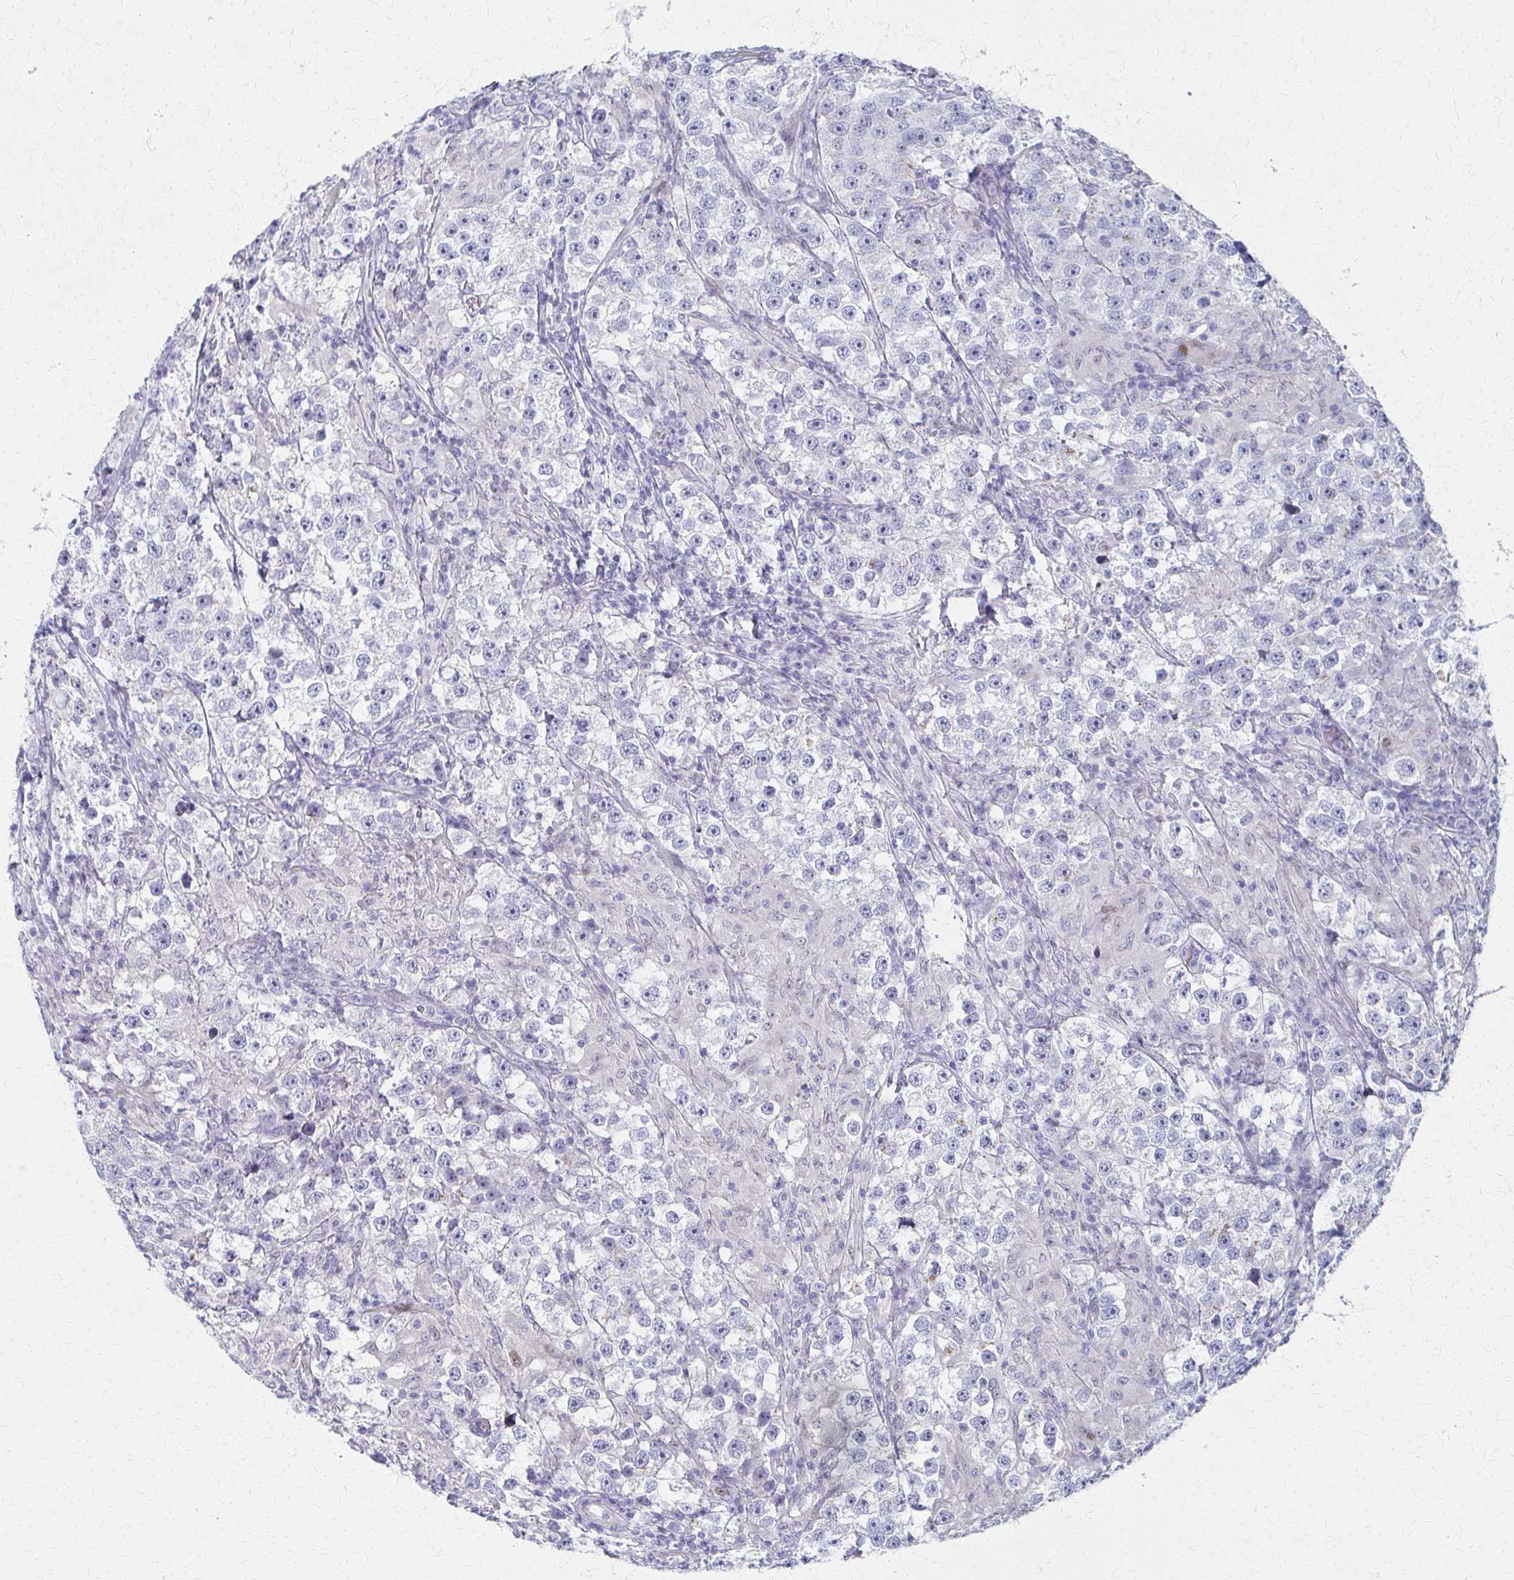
{"staining": {"intensity": "negative", "quantity": "none", "location": "none"}, "tissue": "testis cancer", "cell_type": "Tumor cells", "image_type": "cancer", "snomed": [{"axis": "morphology", "description": "Seminoma, NOS"}, {"axis": "topography", "description": "Testis"}], "caption": "A micrograph of human testis cancer is negative for staining in tumor cells.", "gene": "MS4A2", "patient": {"sex": "male", "age": 46}}